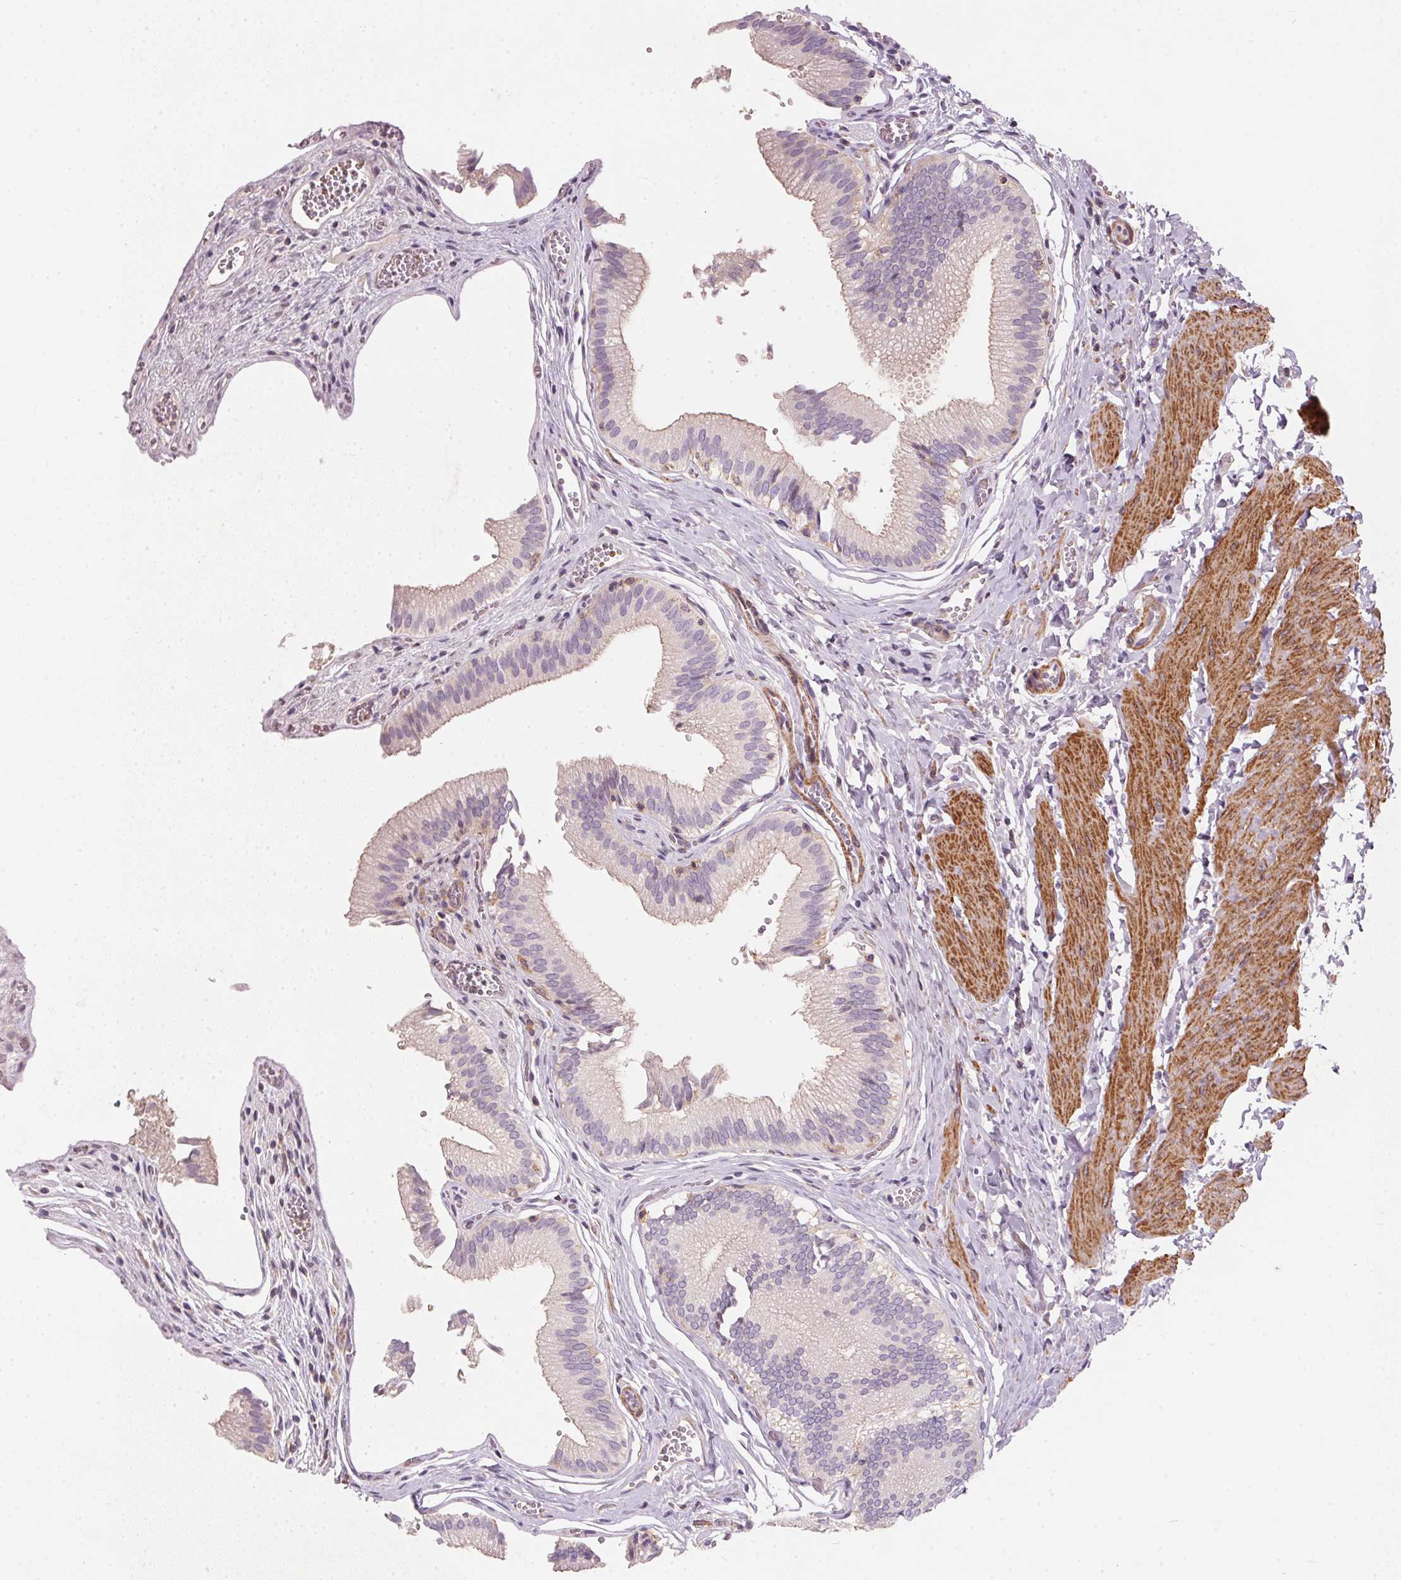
{"staining": {"intensity": "weak", "quantity": "<25%", "location": "cytoplasmic/membranous"}, "tissue": "gallbladder", "cell_type": "Glandular cells", "image_type": "normal", "snomed": [{"axis": "morphology", "description": "Normal tissue, NOS"}, {"axis": "topography", "description": "Gallbladder"}, {"axis": "topography", "description": "Peripheral nerve tissue"}], "caption": "Immunohistochemical staining of normal human gallbladder displays no significant staining in glandular cells. The staining is performed using DAB (3,3'-diaminobenzidine) brown chromogen with nuclei counter-stained in using hematoxylin.", "gene": "KCNK15", "patient": {"sex": "male", "age": 17}}